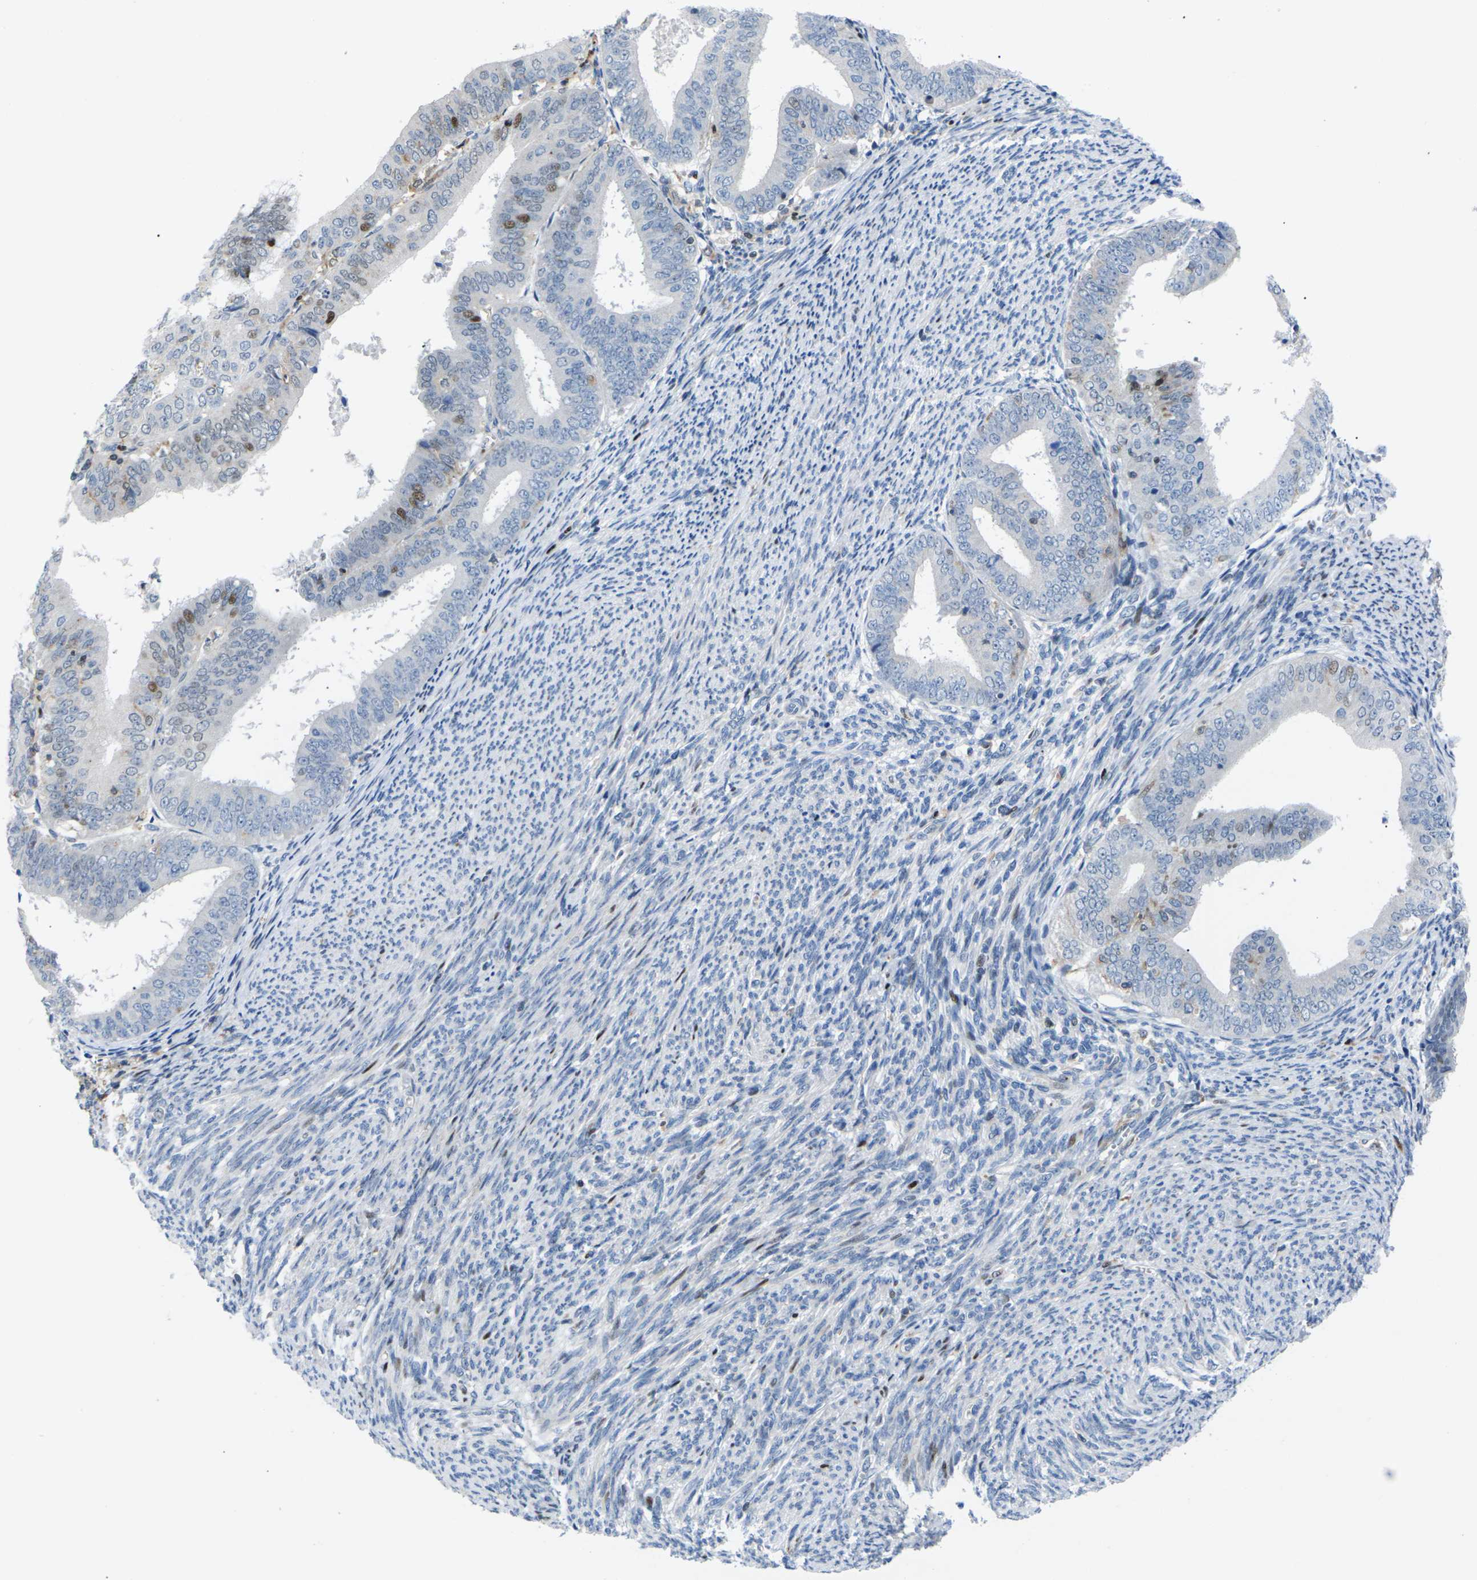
{"staining": {"intensity": "moderate", "quantity": "<25%", "location": "nuclear"}, "tissue": "endometrial cancer", "cell_type": "Tumor cells", "image_type": "cancer", "snomed": [{"axis": "morphology", "description": "Adenocarcinoma, NOS"}, {"axis": "topography", "description": "Endometrium"}], "caption": "A brown stain shows moderate nuclear positivity of a protein in human adenocarcinoma (endometrial) tumor cells.", "gene": "RPS6KA3", "patient": {"sex": "female", "age": 63}}